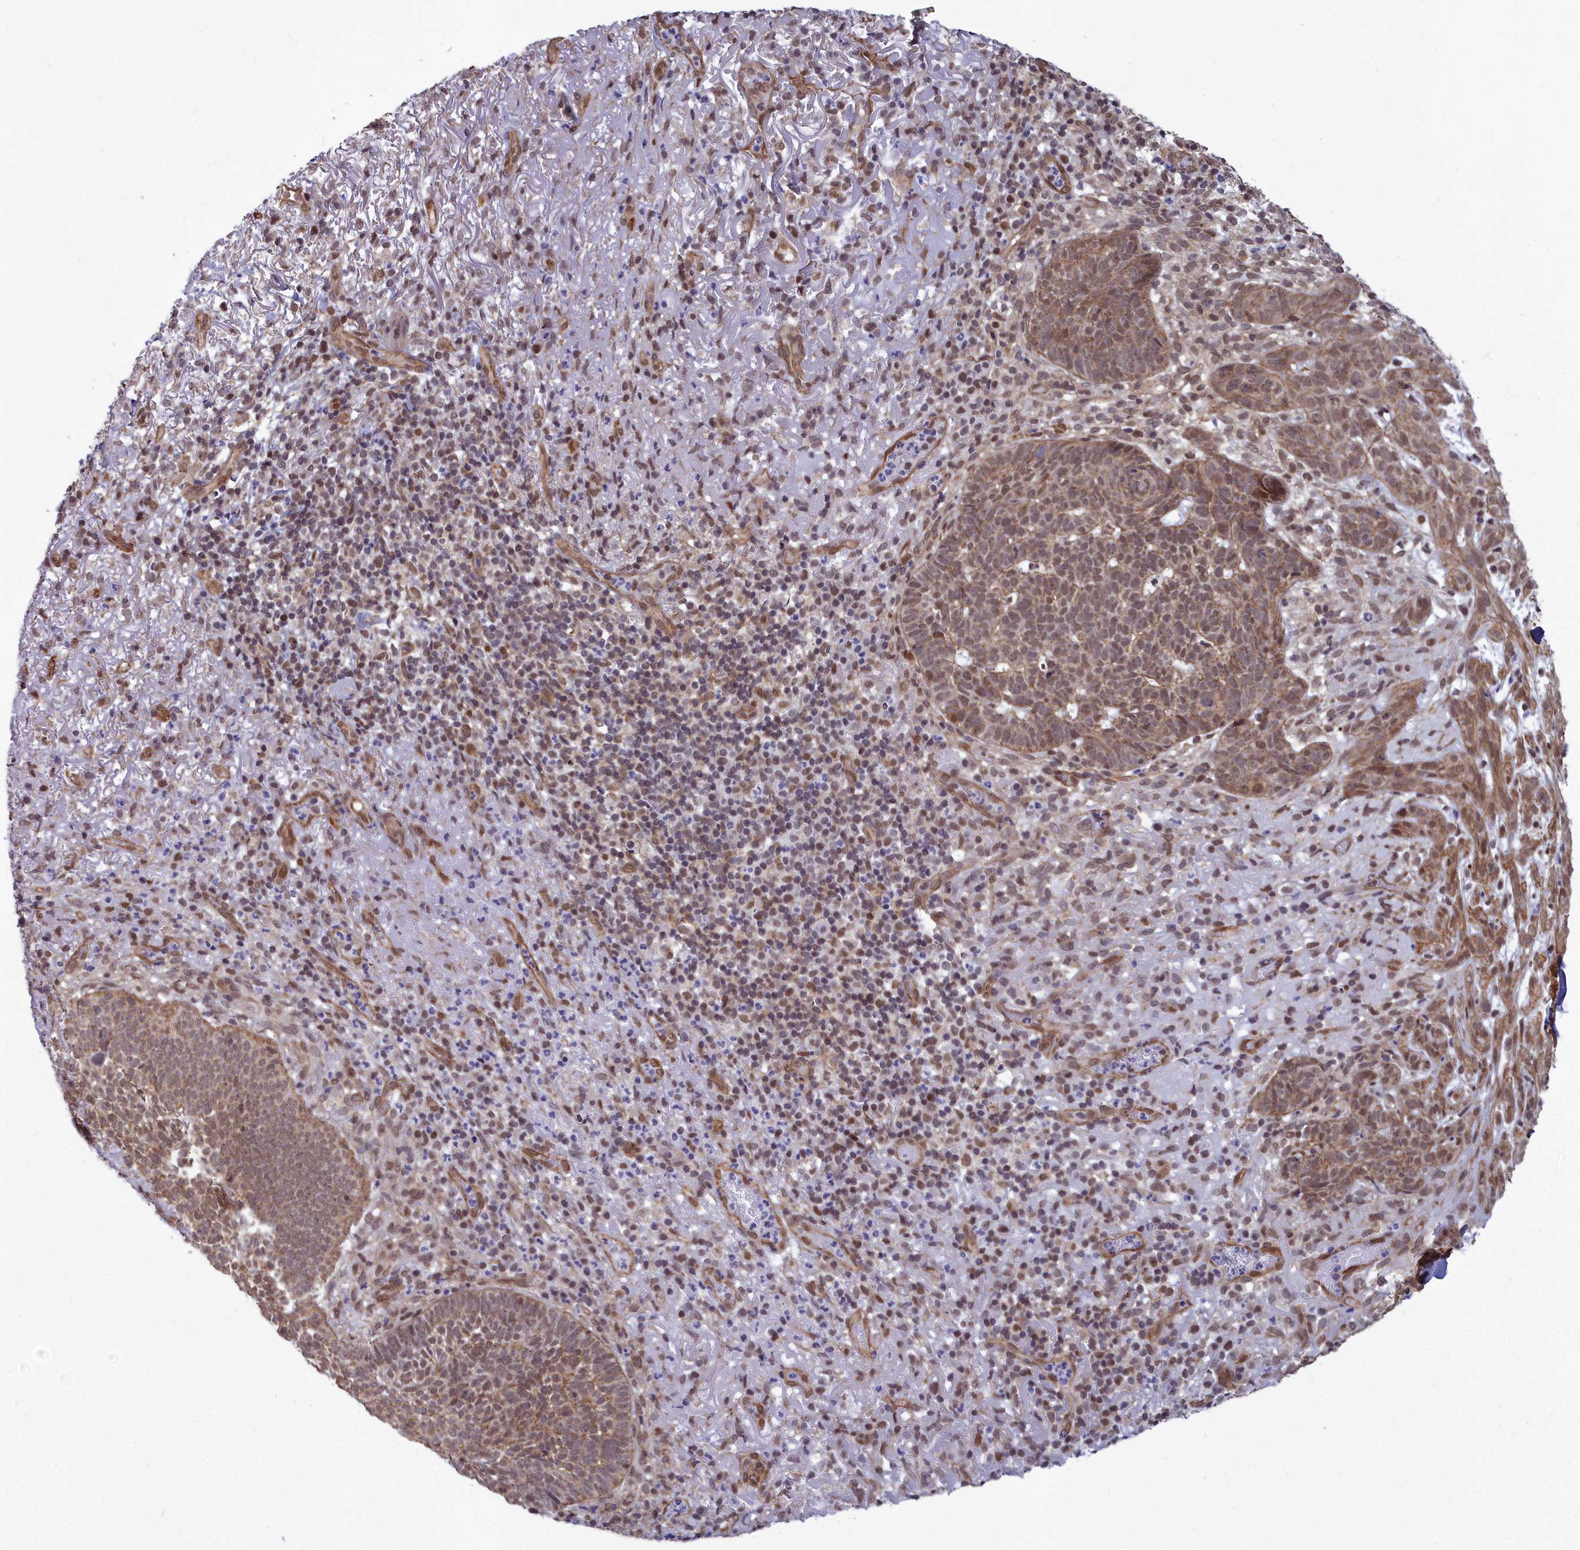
{"staining": {"intensity": "moderate", "quantity": "25%-75%", "location": "nuclear"}, "tissue": "skin cancer", "cell_type": "Tumor cells", "image_type": "cancer", "snomed": [{"axis": "morphology", "description": "Basal cell carcinoma"}, {"axis": "topography", "description": "Skin"}], "caption": "Moderate nuclear positivity is present in approximately 25%-75% of tumor cells in skin cancer (basal cell carcinoma). The protein of interest is stained brown, and the nuclei are stained in blue (DAB (3,3'-diaminobenzidine) IHC with brightfield microscopy, high magnification).", "gene": "YJU2", "patient": {"sex": "female", "age": 78}}